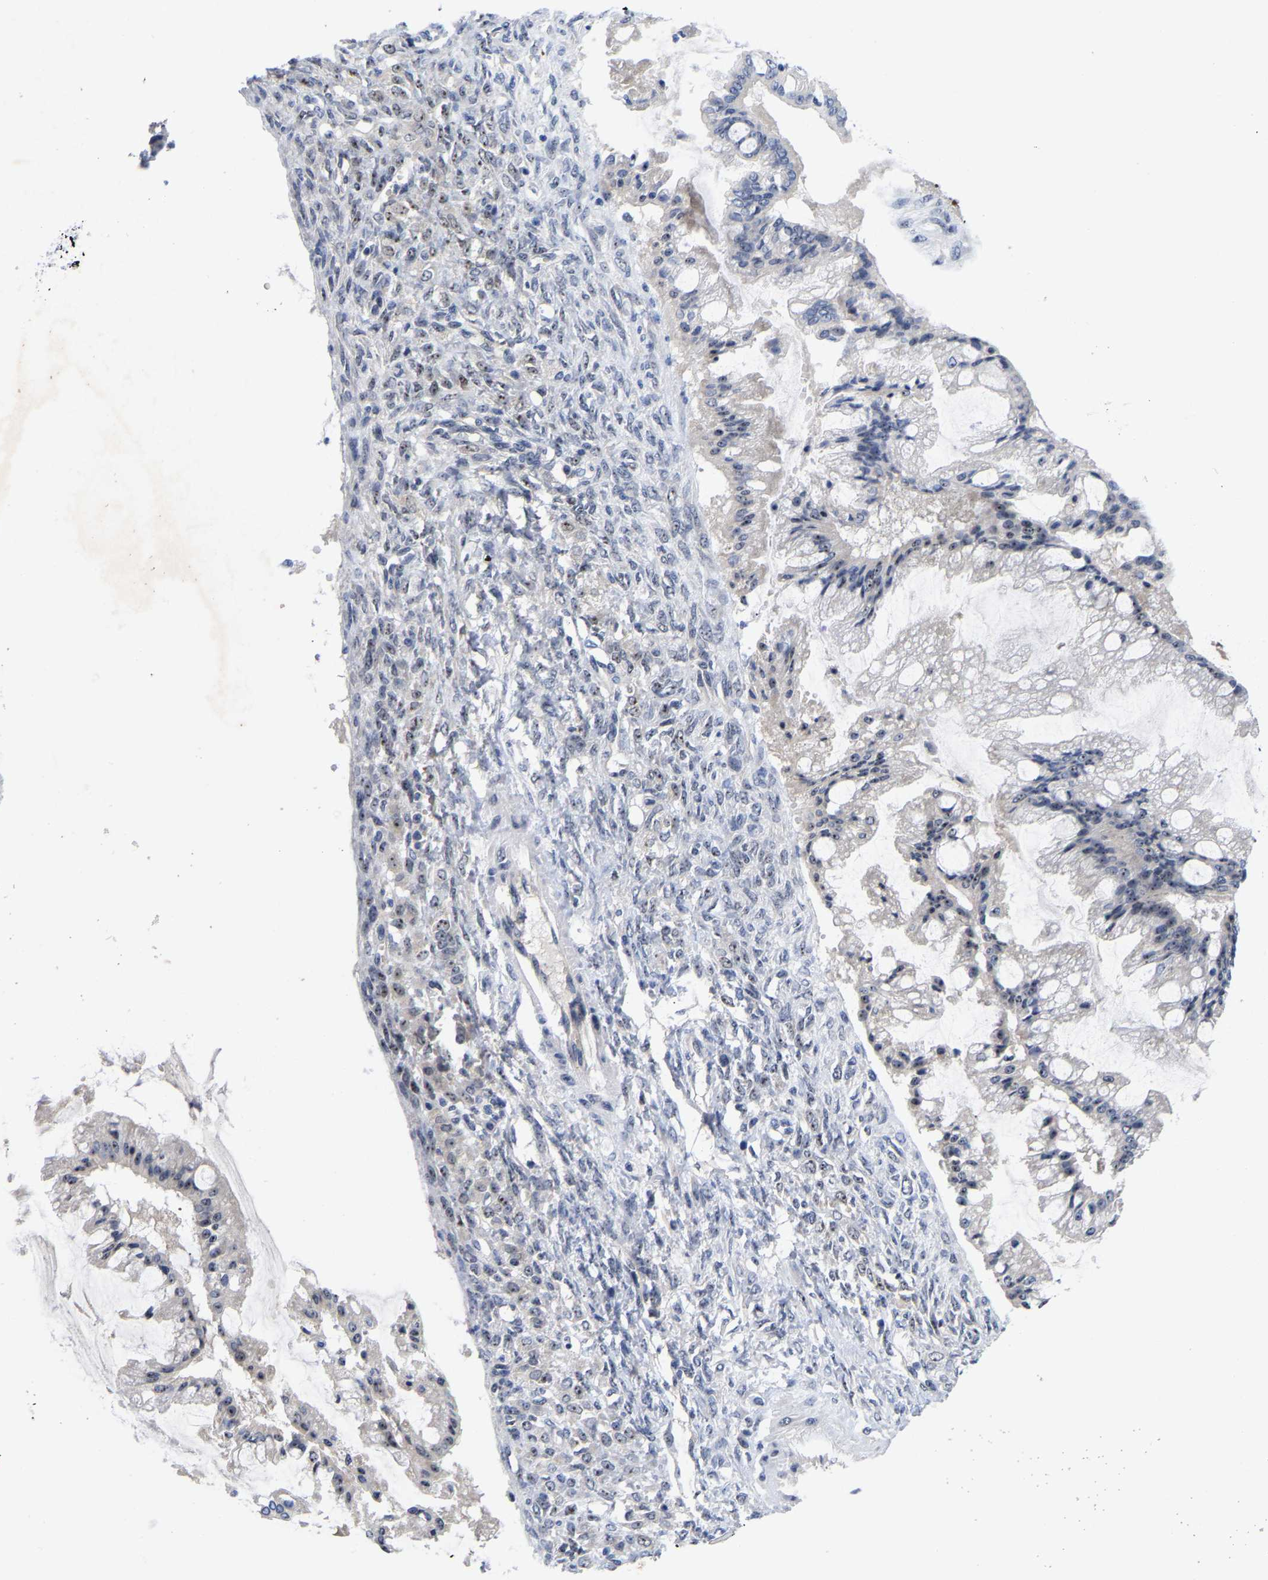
{"staining": {"intensity": "negative", "quantity": "none", "location": "none"}, "tissue": "ovarian cancer", "cell_type": "Tumor cells", "image_type": "cancer", "snomed": [{"axis": "morphology", "description": "Cystadenocarcinoma, mucinous, NOS"}, {"axis": "topography", "description": "Ovary"}], "caption": "The photomicrograph shows no significant positivity in tumor cells of ovarian cancer (mucinous cystadenocarcinoma).", "gene": "NLE1", "patient": {"sex": "female", "age": 73}}